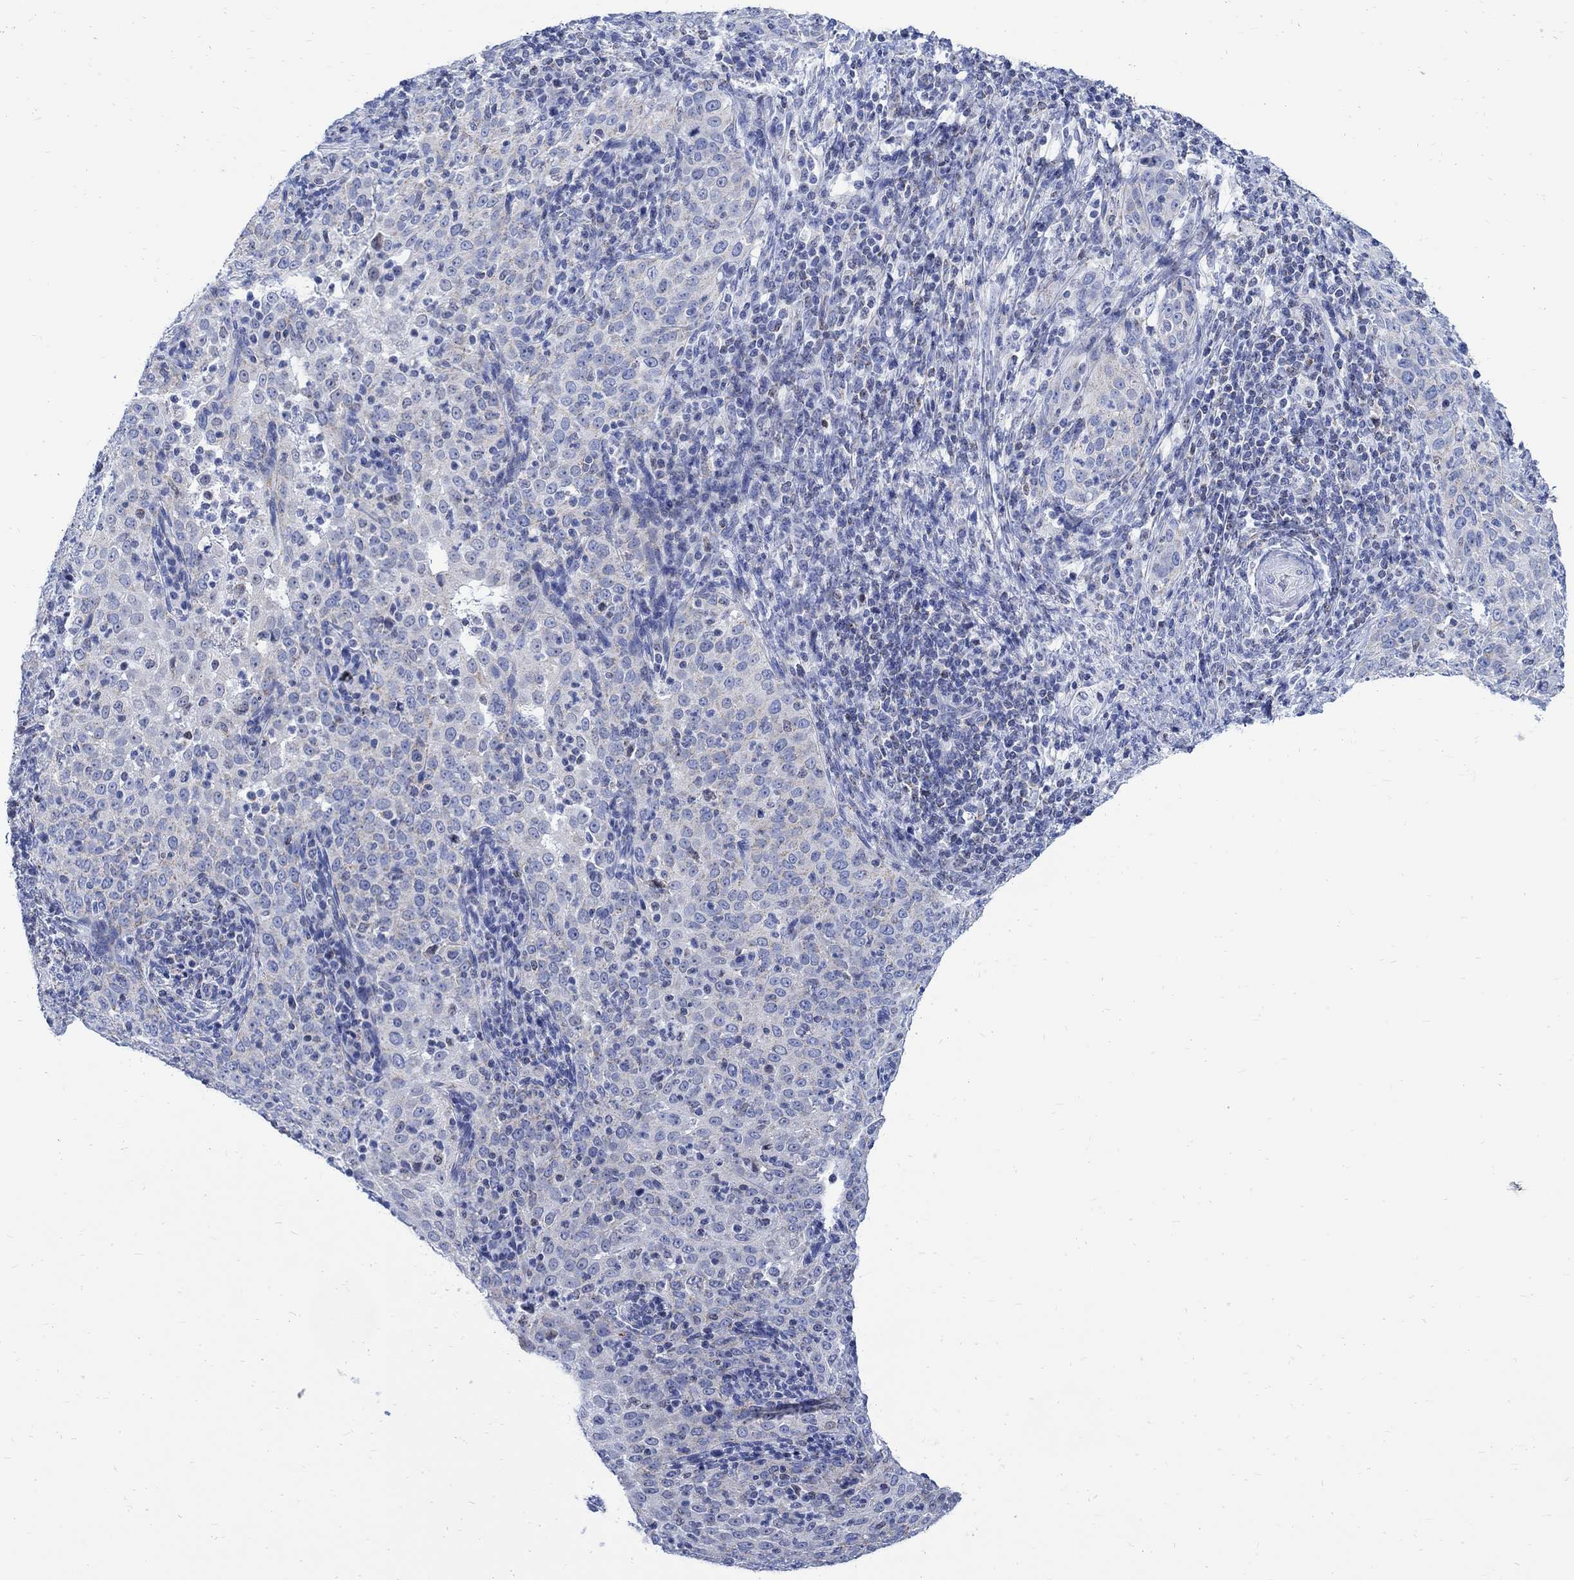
{"staining": {"intensity": "weak", "quantity": "<25%", "location": "cytoplasmic/membranous"}, "tissue": "cervical cancer", "cell_type": "Tumor cells", "image_type": "cancer", "snomed": [{"axis": "morphology", "description": "Squamous cell carcinoma, NOS"}, {"axis": "topography", "description": "Cervix"}], "caption": "An immunohistochemistry image of squamous cell carcinoma (cervical) is shown. There is no staining in tumor cells of squamous cell carcinoma (cervical). (Immunohistochemistry (ihc), brightfield microscopy, high magnification).", "gene": "CPLX2", "patient": {"sex": "female", "age": 51}}